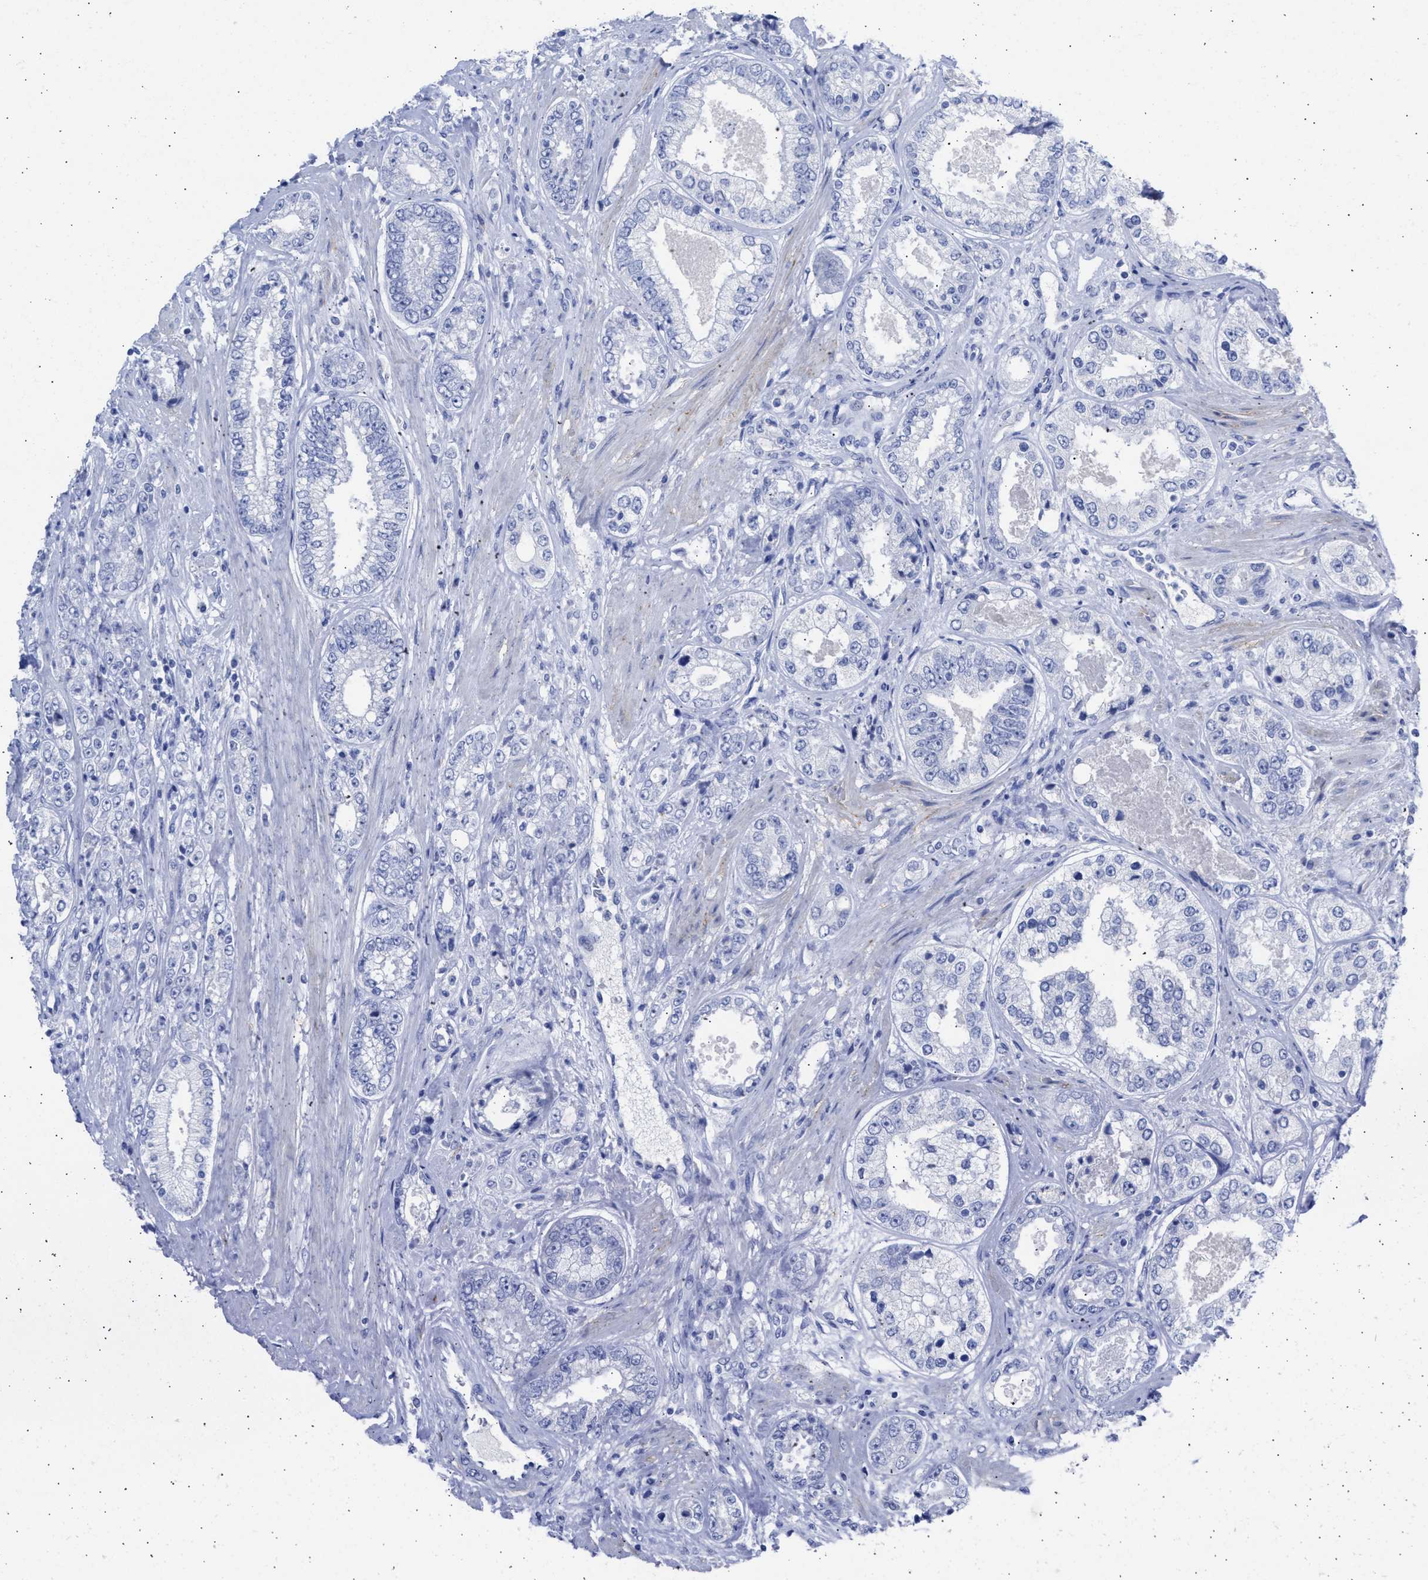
{"staining": {"intensity": "negative", "quantity": "none", "location": "none"}, "tissue": "prostate cancer", "cell_type": "Tumor cells", "image_type": "cancer", "snomed": [{"axis": "morphology", "description": "Adenocarcinoma, High grade"}, {"axis": "topography", "description": "Prostate"}], "caption": "There is no significant staining in tumor cells of prostate cancer. (Brightfield microscopy of DAB IHC at high magnification).", "gene": "NCAM1", "patient": {"sex": "male", "age": 61}}